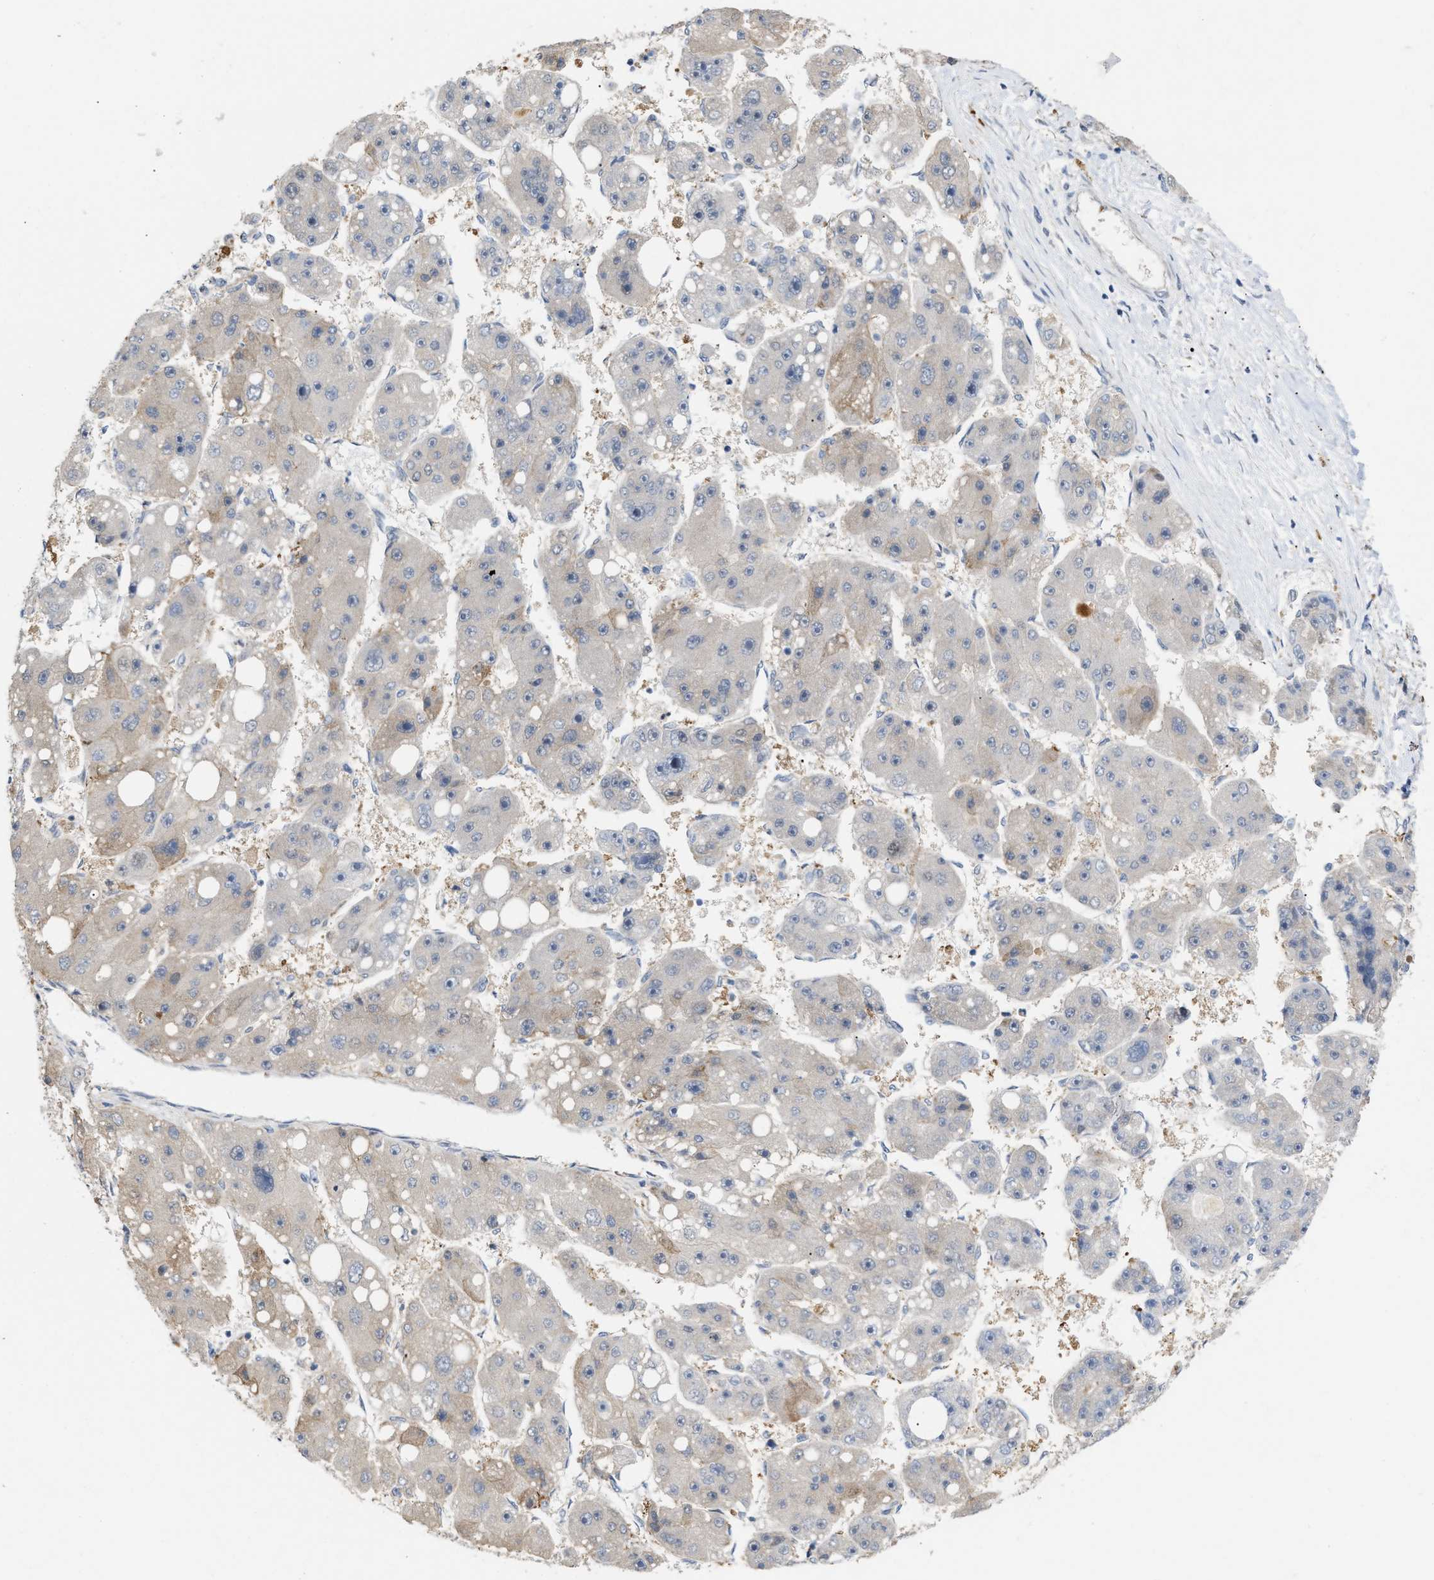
{"staining": {"intensity": "negative", "quantity": "none", "location": "none"}, "tissue": "liver cancer", "cell_type": "Tumor cells", "image_type": "cancer", "snomed": [{"axis": "morphology", "description": "Carcinoma, Hepatocellular, NOS"}, {"axis": "topography", "description": "Liver"}], "caption": "Immunohistochemical staining of human liver cancer (hepatocellular carcinoma) demonstrates no significant positivity in tumor cells.", "gene": "CSNK1A1", "patient": {"sex": "female", "age": 61}}